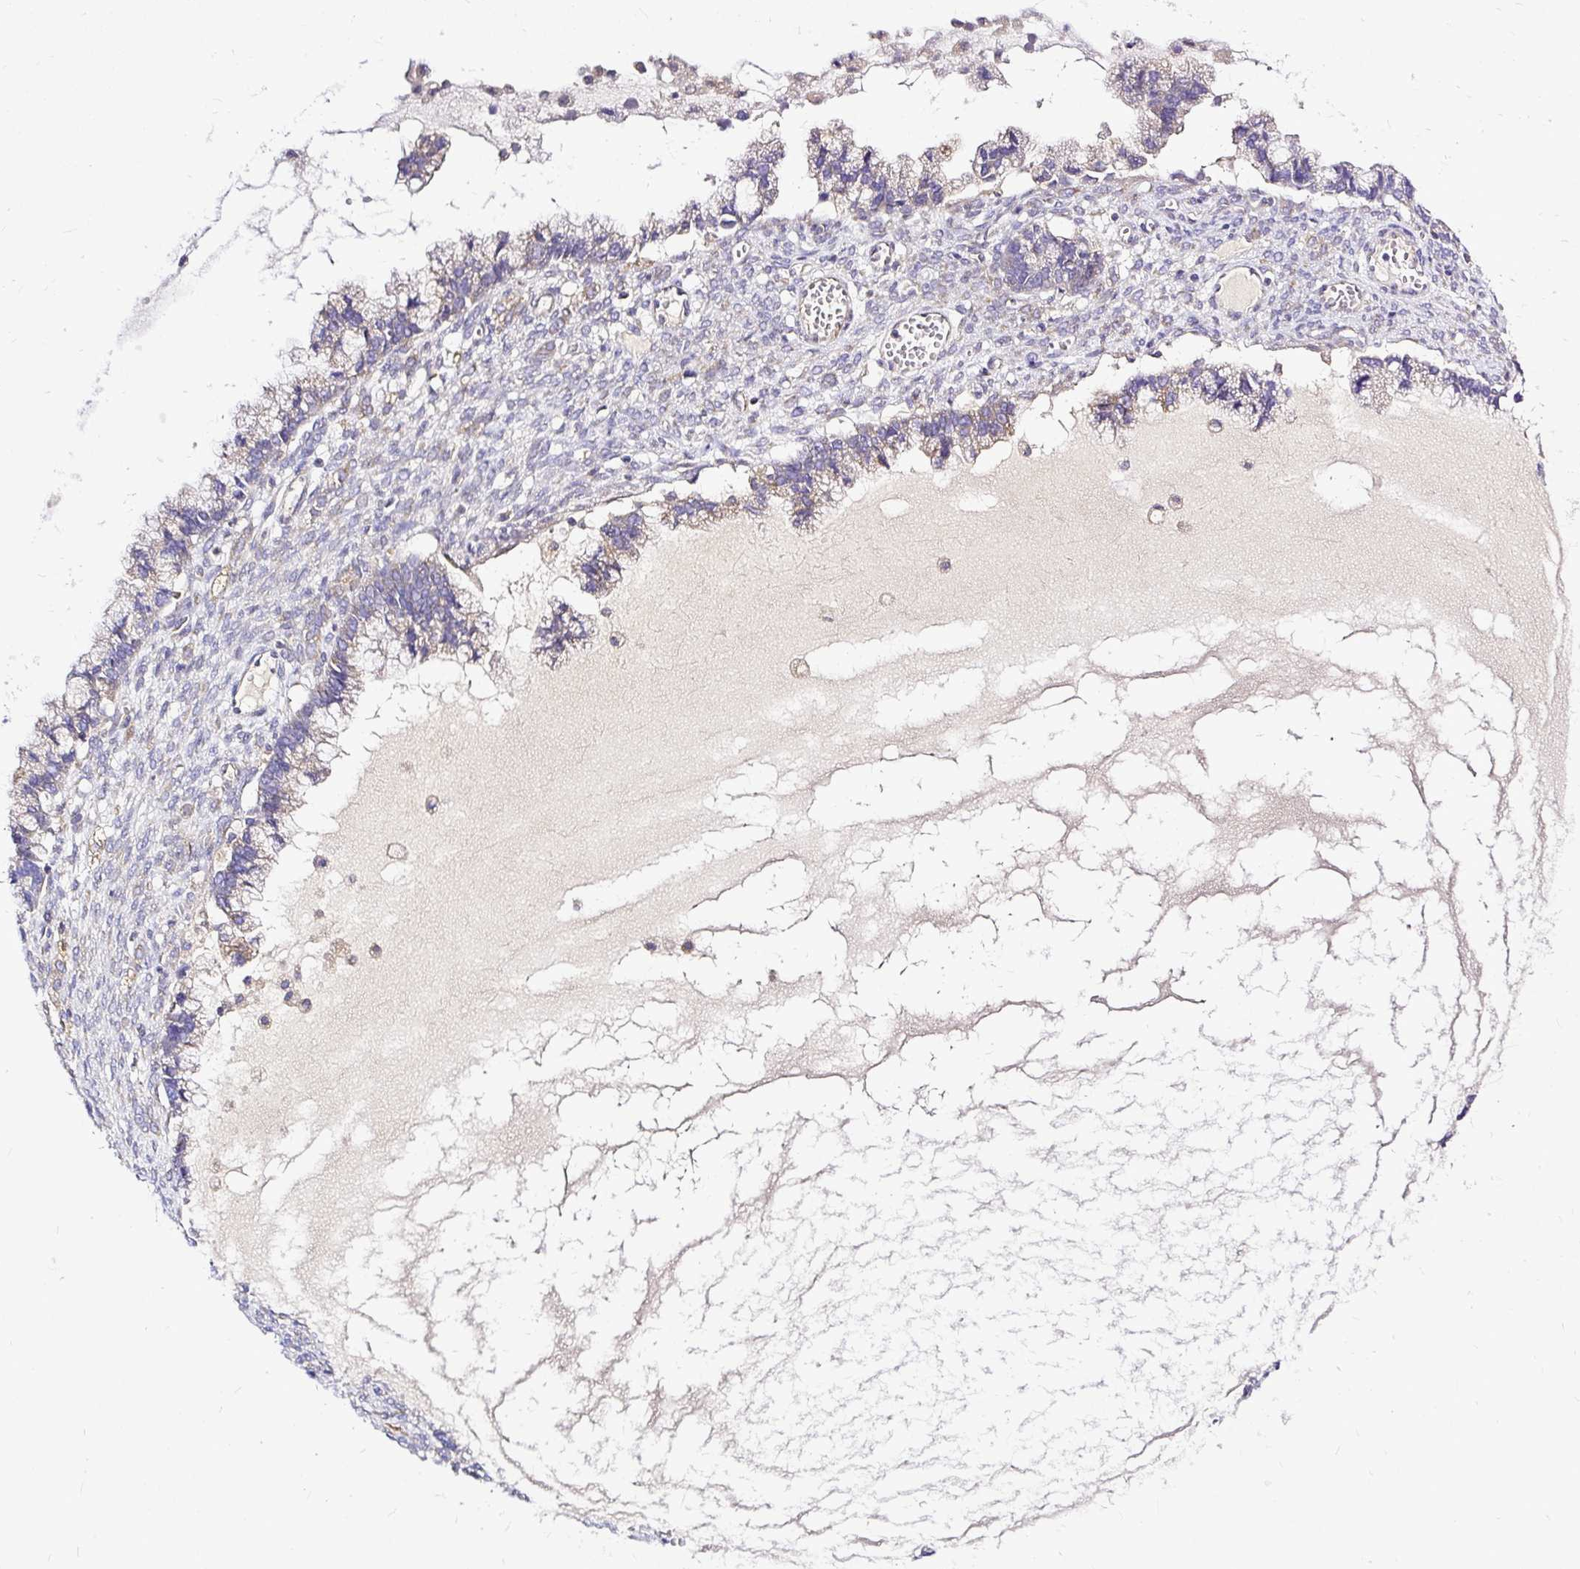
{"staining": {"intensity": "weak", "quantity": "<25%", "location": "cytoplasmic/membranous"}, "tissue": "ovarian cancer", "cell_type": "Tumor cells", "image_type": "cancer", "snomed": [{"axis": "morphology", "description": "Cystadenocarcinoma, mucinous, NOS"}, {"axis": "topography", "description": "Ovary"}], "caption": "IHC of ovarian cancer demonstrates no staining in tumor cells. (Stains: DAB (3,3'-diaminobenzidine) immunohistochemistry with hematoxylin counter stain, Microscopy: brightfield microscopy at high magnification).", "gene": "AMFR", "patient": {"sex": "female", "age": 72}}